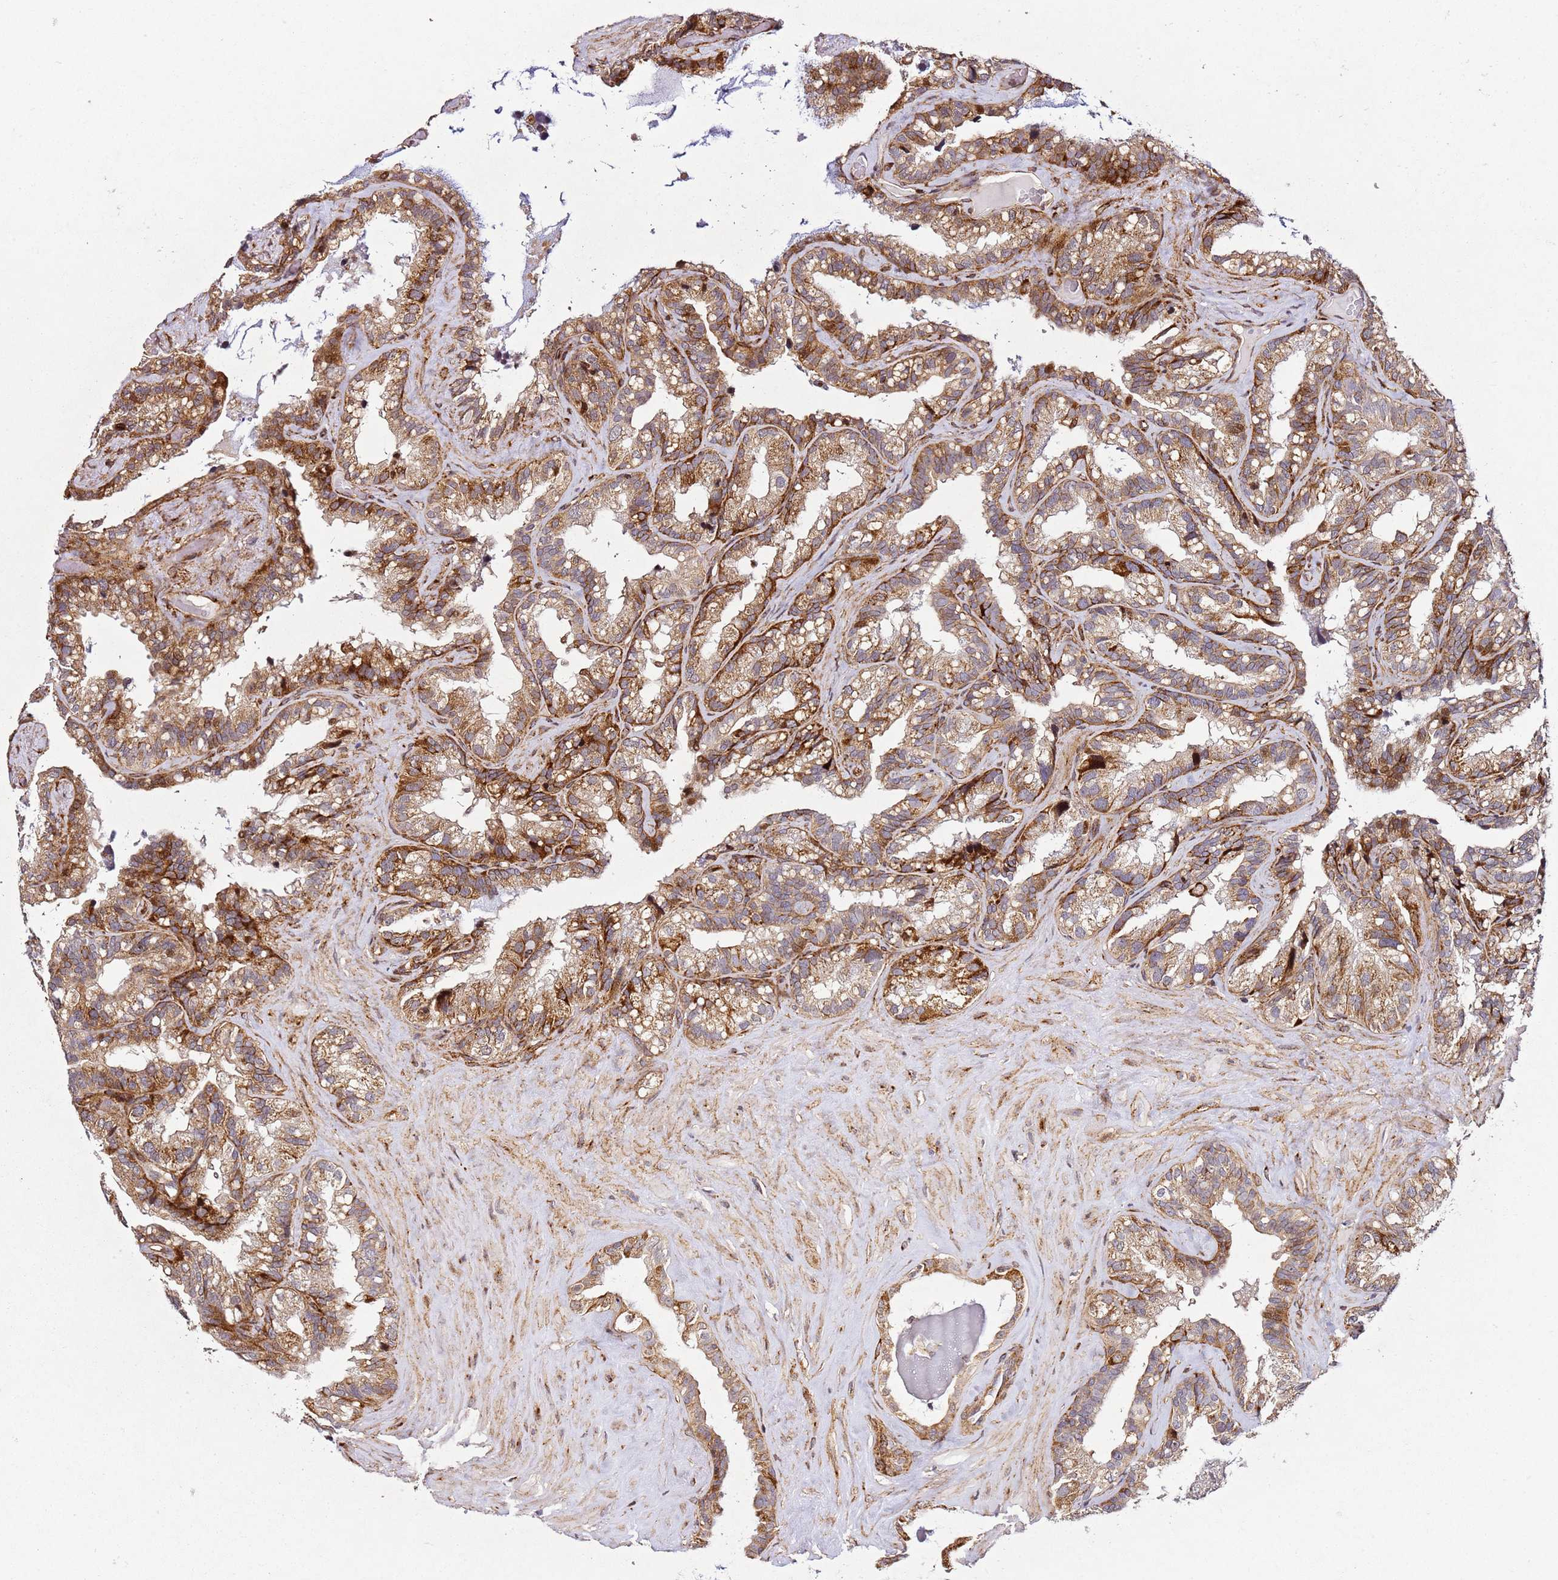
{"staining": {"intensity": "moderate", "quantity": ">75%", "location": "cytoplasmic/membranous"}, "tissue": "seminal vesicle", "cell_type": "Glandular cells", "image_type": "normal", "snomed": [{"axis": "morphology", "description": "Normal tissue, NOS"}, {"axis": "topography", "description": "Prostate"}, {"axis": "topography", "description": "Seminal veicle"}], "caption": "DAB (3,3'-diaminobenzidine) immunohistochemical staining of normal seminal vesicle demonstrates moderate cytoplasmic/membranous protein positivity in about >75% of glandular cells. The staining was performed using DAB, with brown indicating positive protein expression. Nuclei are stained blue with hematoxylin.", "gene": "ZNF296", "patient": {"sex": "male", "age": 68}}